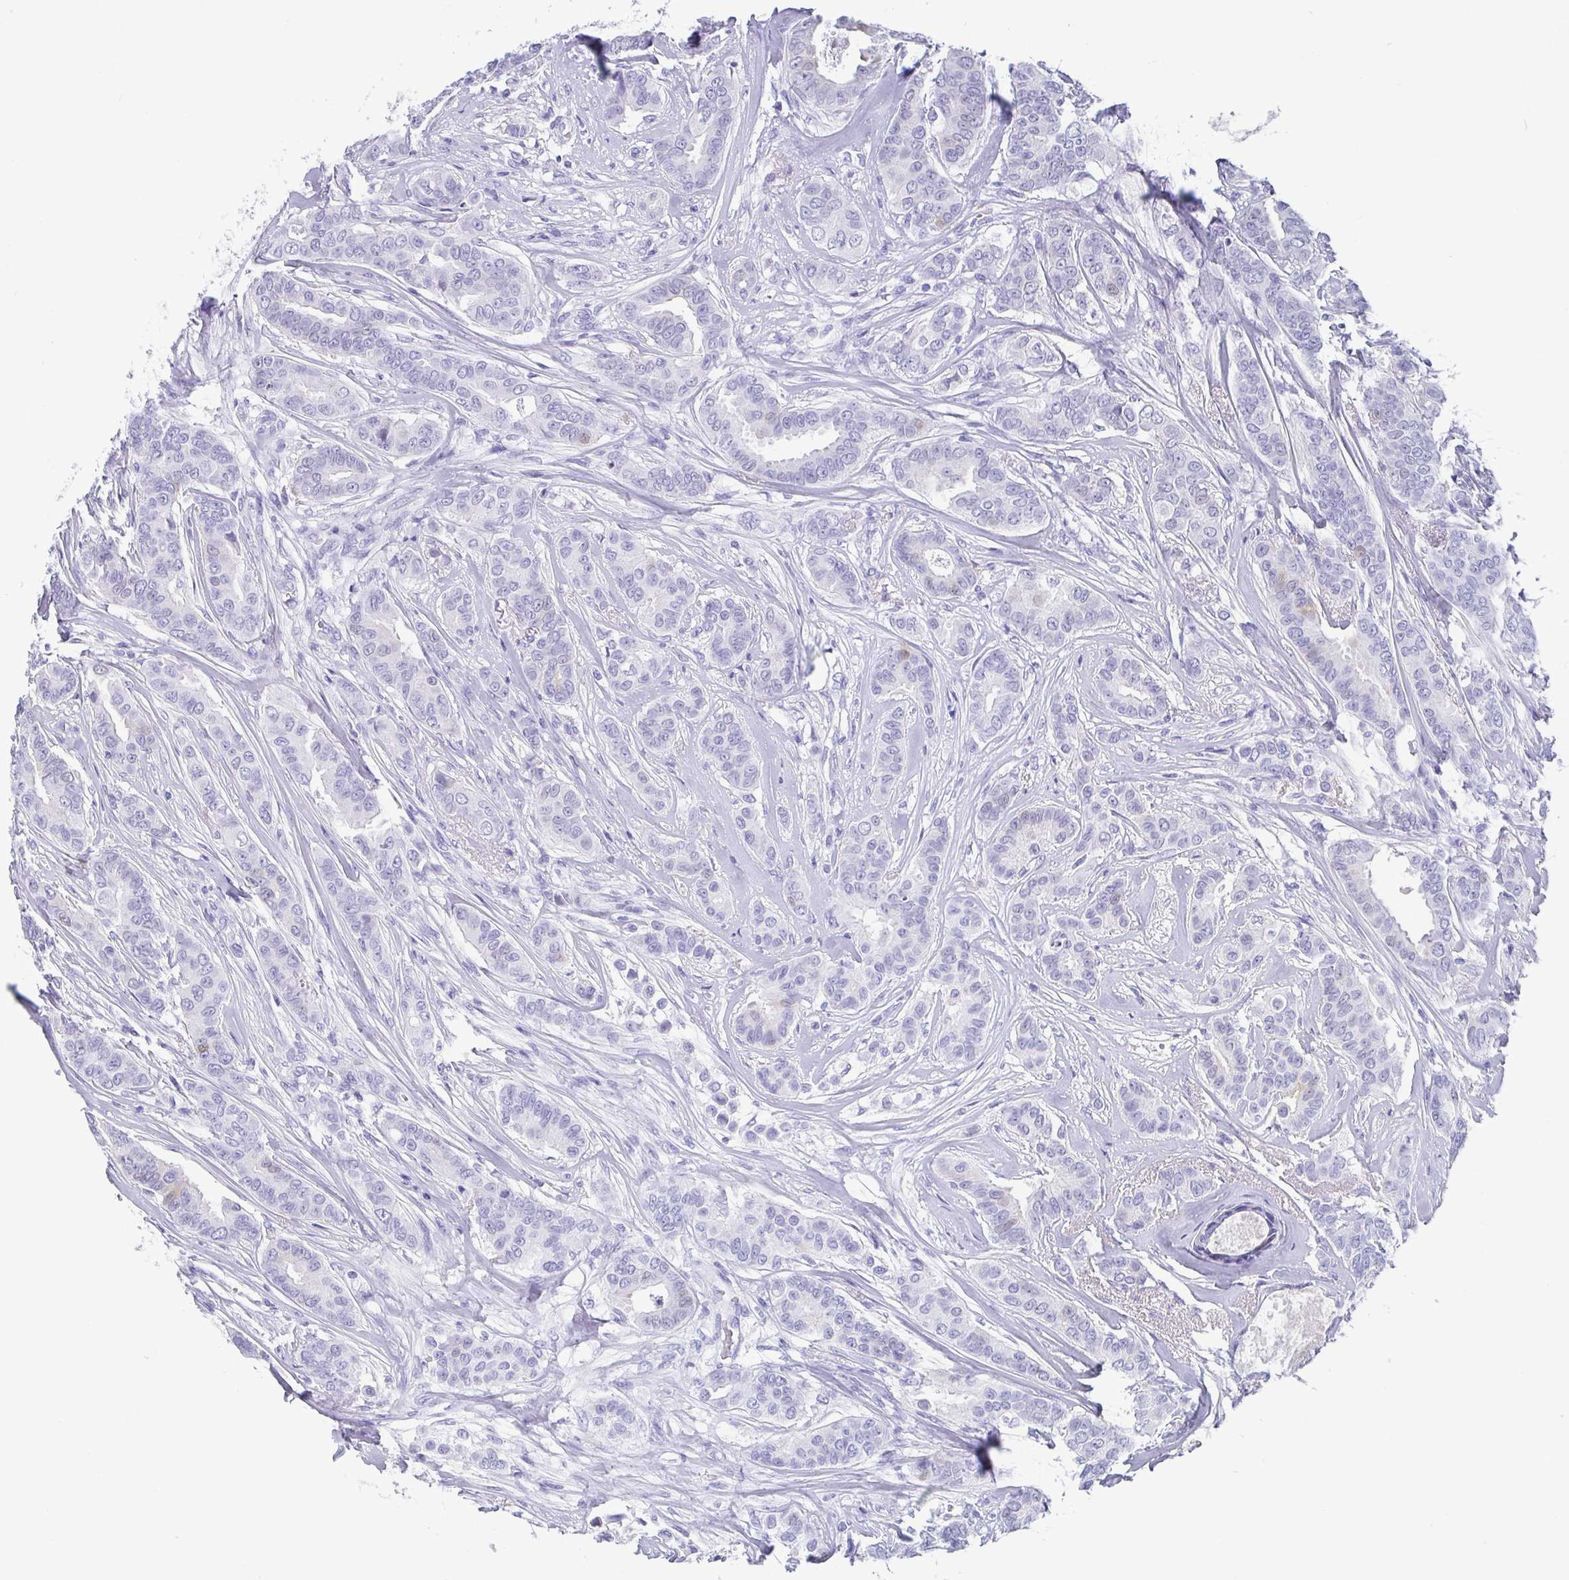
{"staining": {"intensity": "negative", "quantity": "none", "location": "none"}, "tissue": "breast cancer", "cell_type": "Tumor cells", "image_type": "cancer", "snomed": [{"axis": "morphology", "description": "Duct carcinoma"}, {"axis": "topography", "description": "Breast"}], "caption": "There is no significant positivity in tumor cells of breast cancer. (Brightfield microscopy of DAB IHC at high magnification).", "gene": "SCGN", "patient": {"sex": "female", "age": 45}}